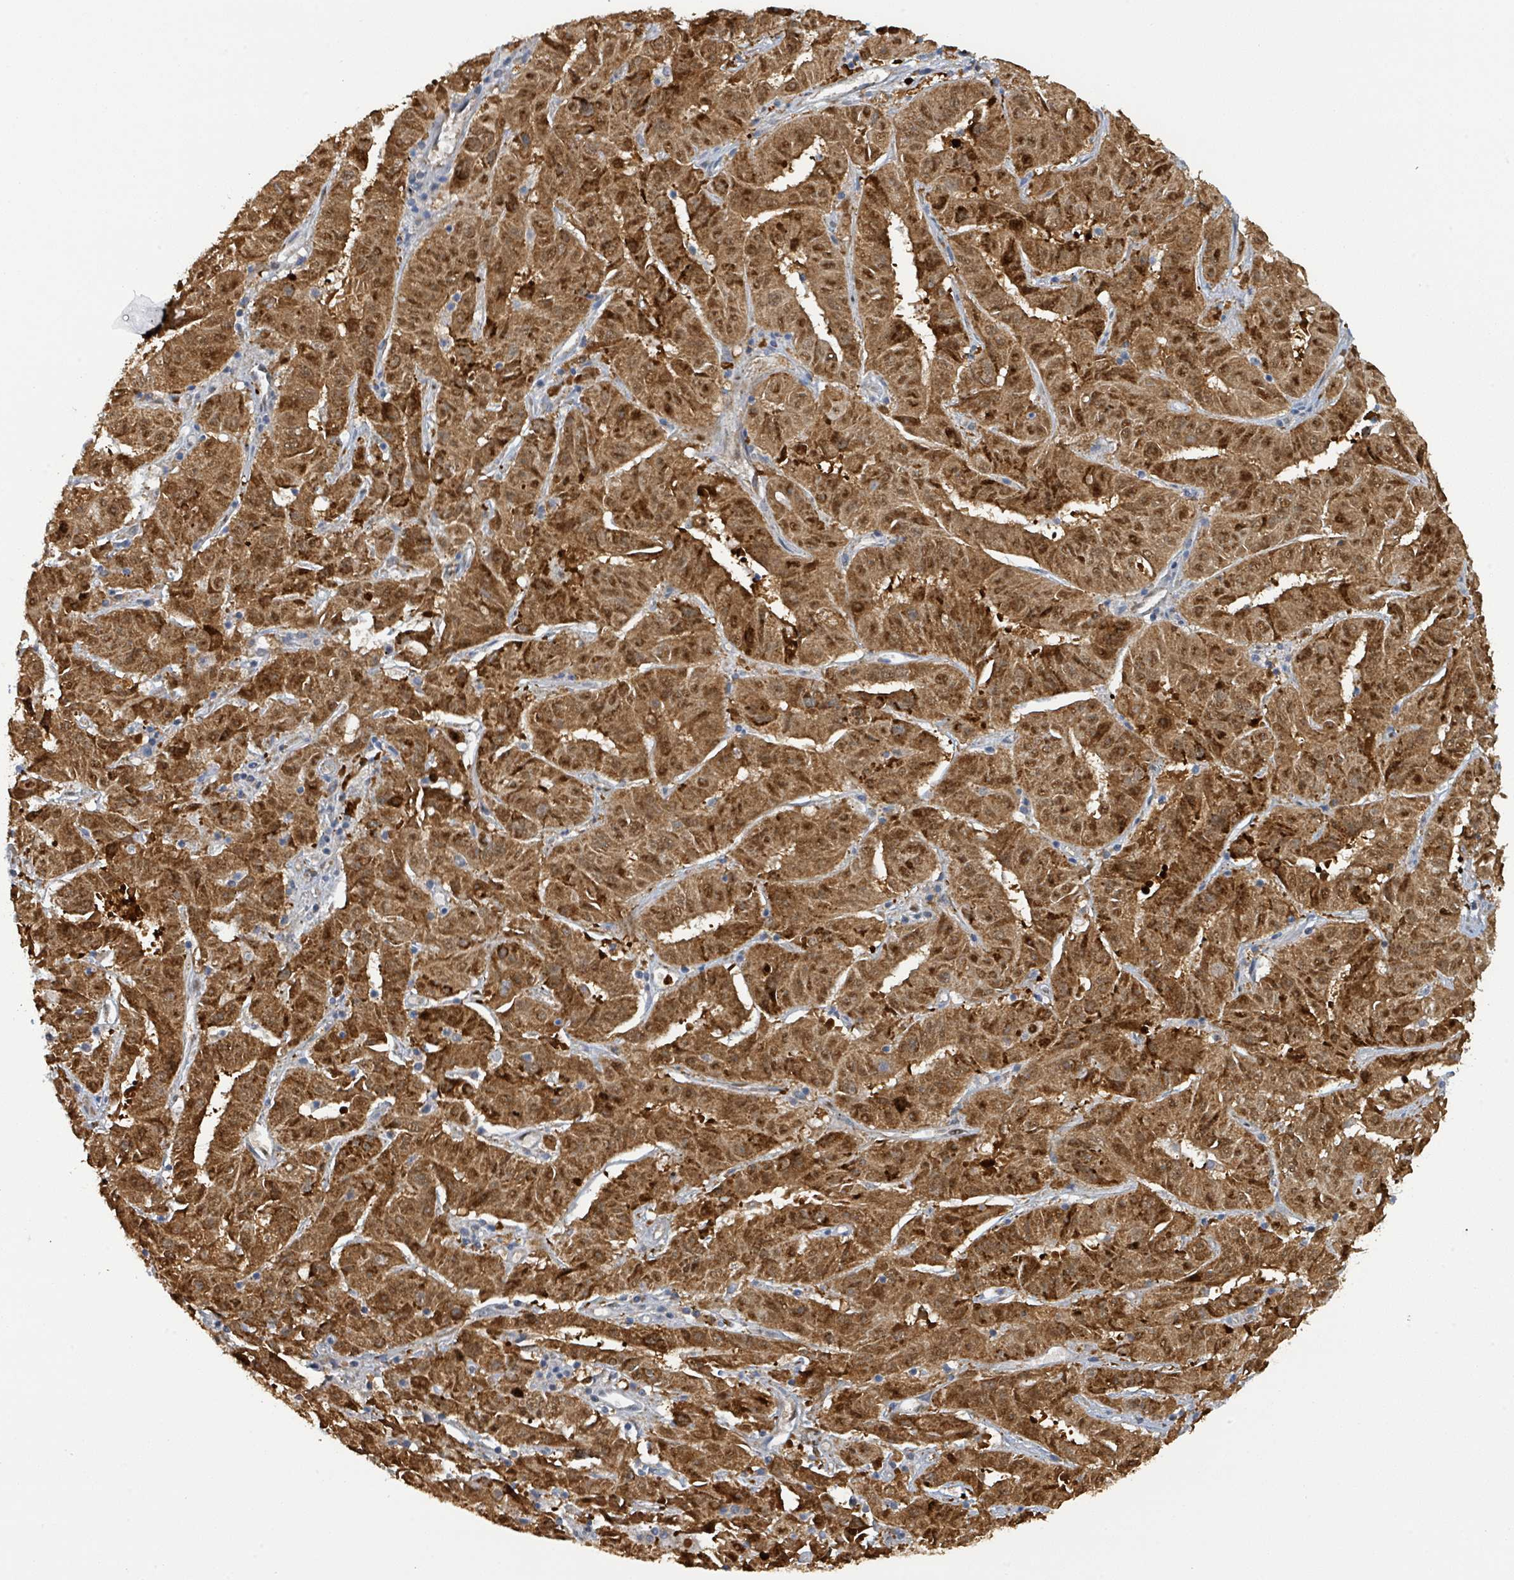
{"staining": {"intensity": "strong", "quantity": ">75%", "location": "cytoplasmic/membranous,nuclear"}, "tissue": "pancreatic cancer", "cell_type": "Tumor cells", "image_type": "cancer", "snomed": [{"axis": "morphology", "description": "Adenocarcinoma, NOS"}, {"axis": "topography", "description": "Pancreas"}], "caption": "Immunohistochemistry (IHC) image of human pancreatic adenocarcinoma stained for a protein (brown), which exhibits high levels of strong cytoplasmic/membranous and nuclear expression in about >75% of tumor cells.", "gene": "PSMB7", "patient": {"sex": "male", "age": 63}}